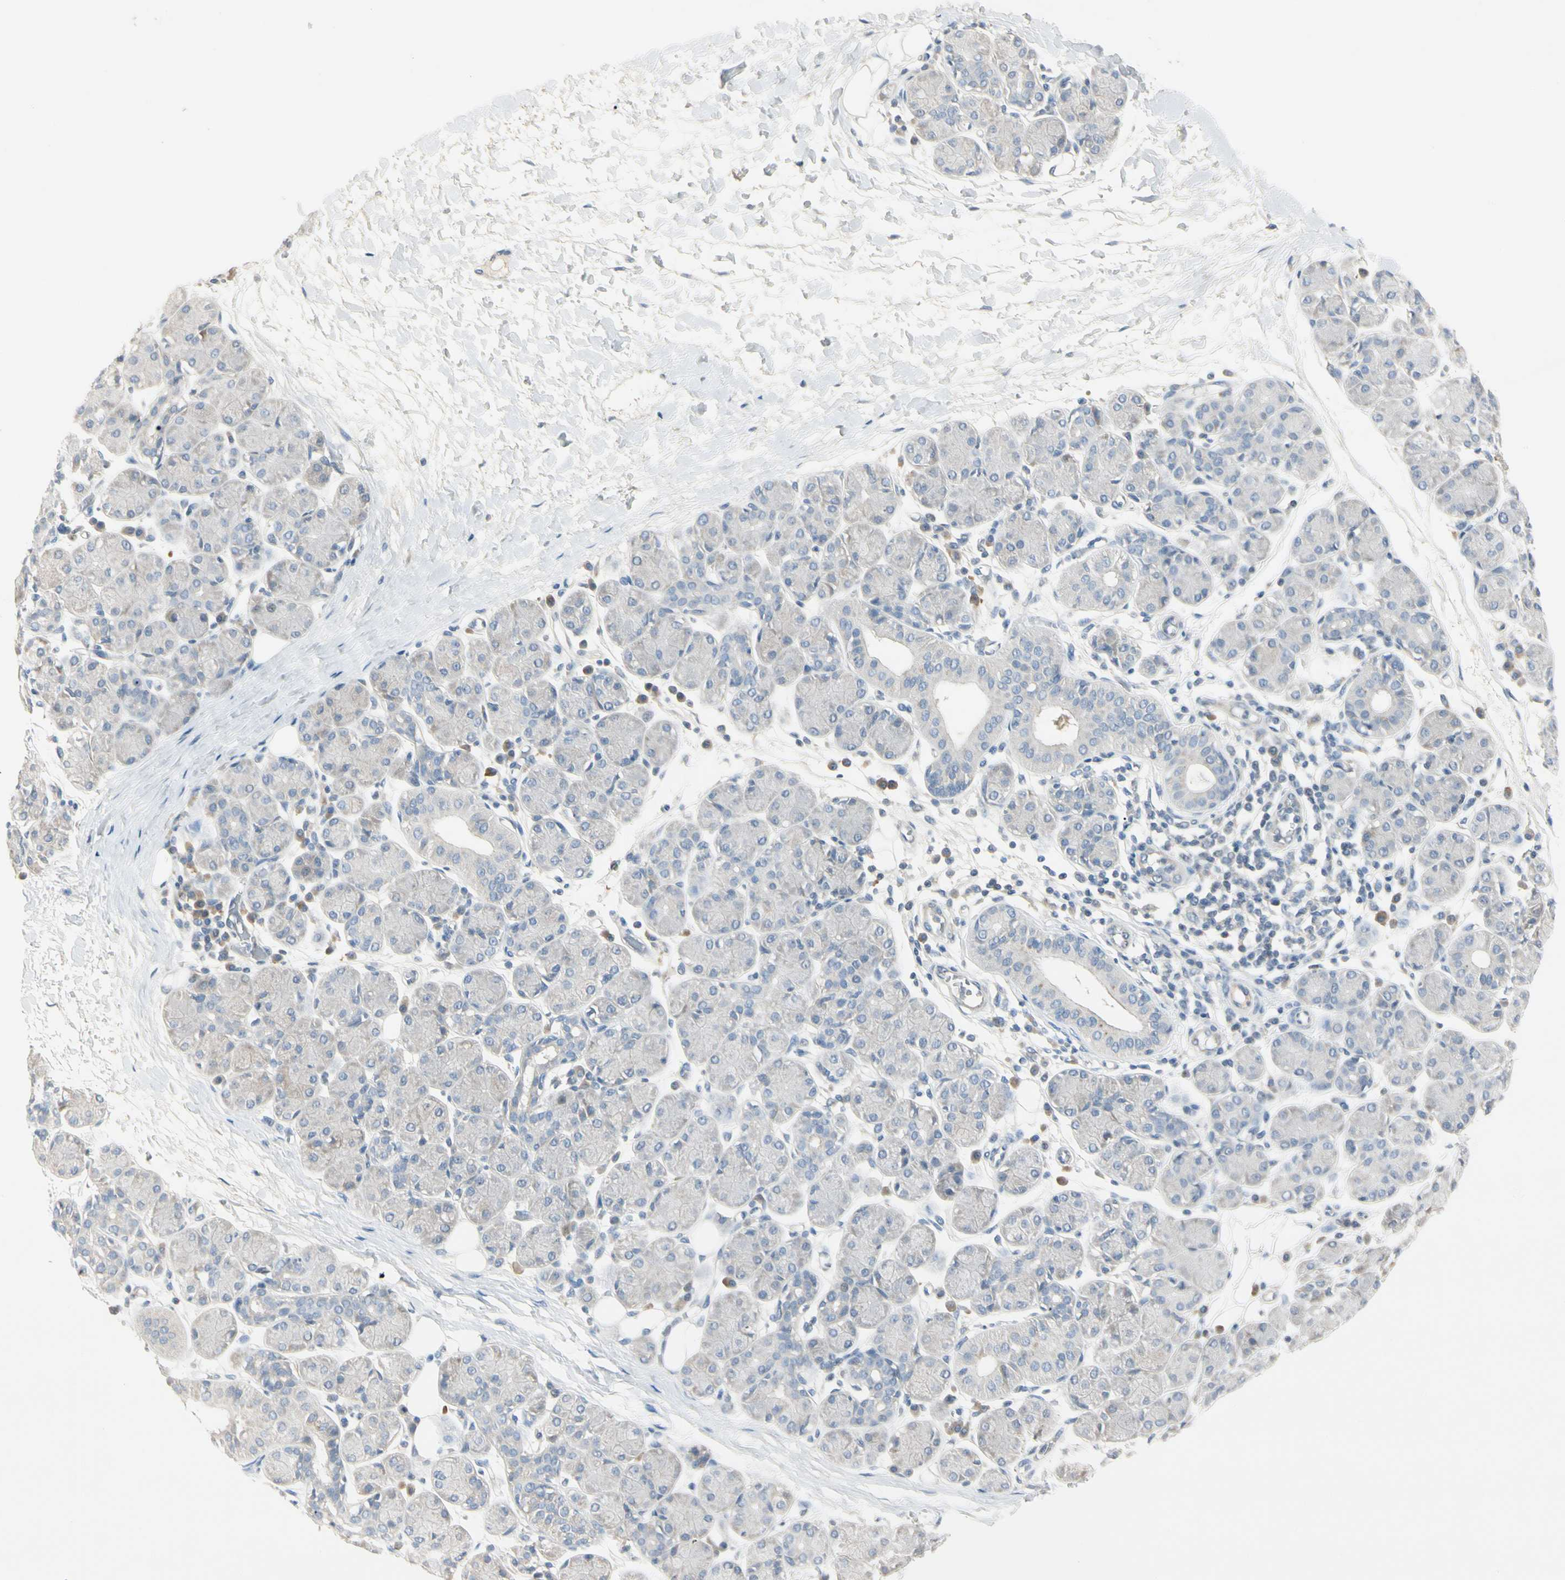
{"staining": {"intensity": "negative", "quantity": "none", "location": "none"}, "tissue": "salivary gland", "cell_type": "Glandular cells", "image_type": "normal", "snomed": [{"axis": "morphology", "description": "Normal tissue, NOS"}, {"axis": "morphology", "description": "Inflammation, NOS"}, {"axis": "topography", "description": "Lymph node"}, {"axis": "topography", "description": "Salivary gland"}], "caption": "This is a photomicrograph of immunohistochemistry staining of benign salivary gland, which shows no staining in glandular cells.", "gene": "PRSS21", "patient": {"sex": "male", "age": 3}}